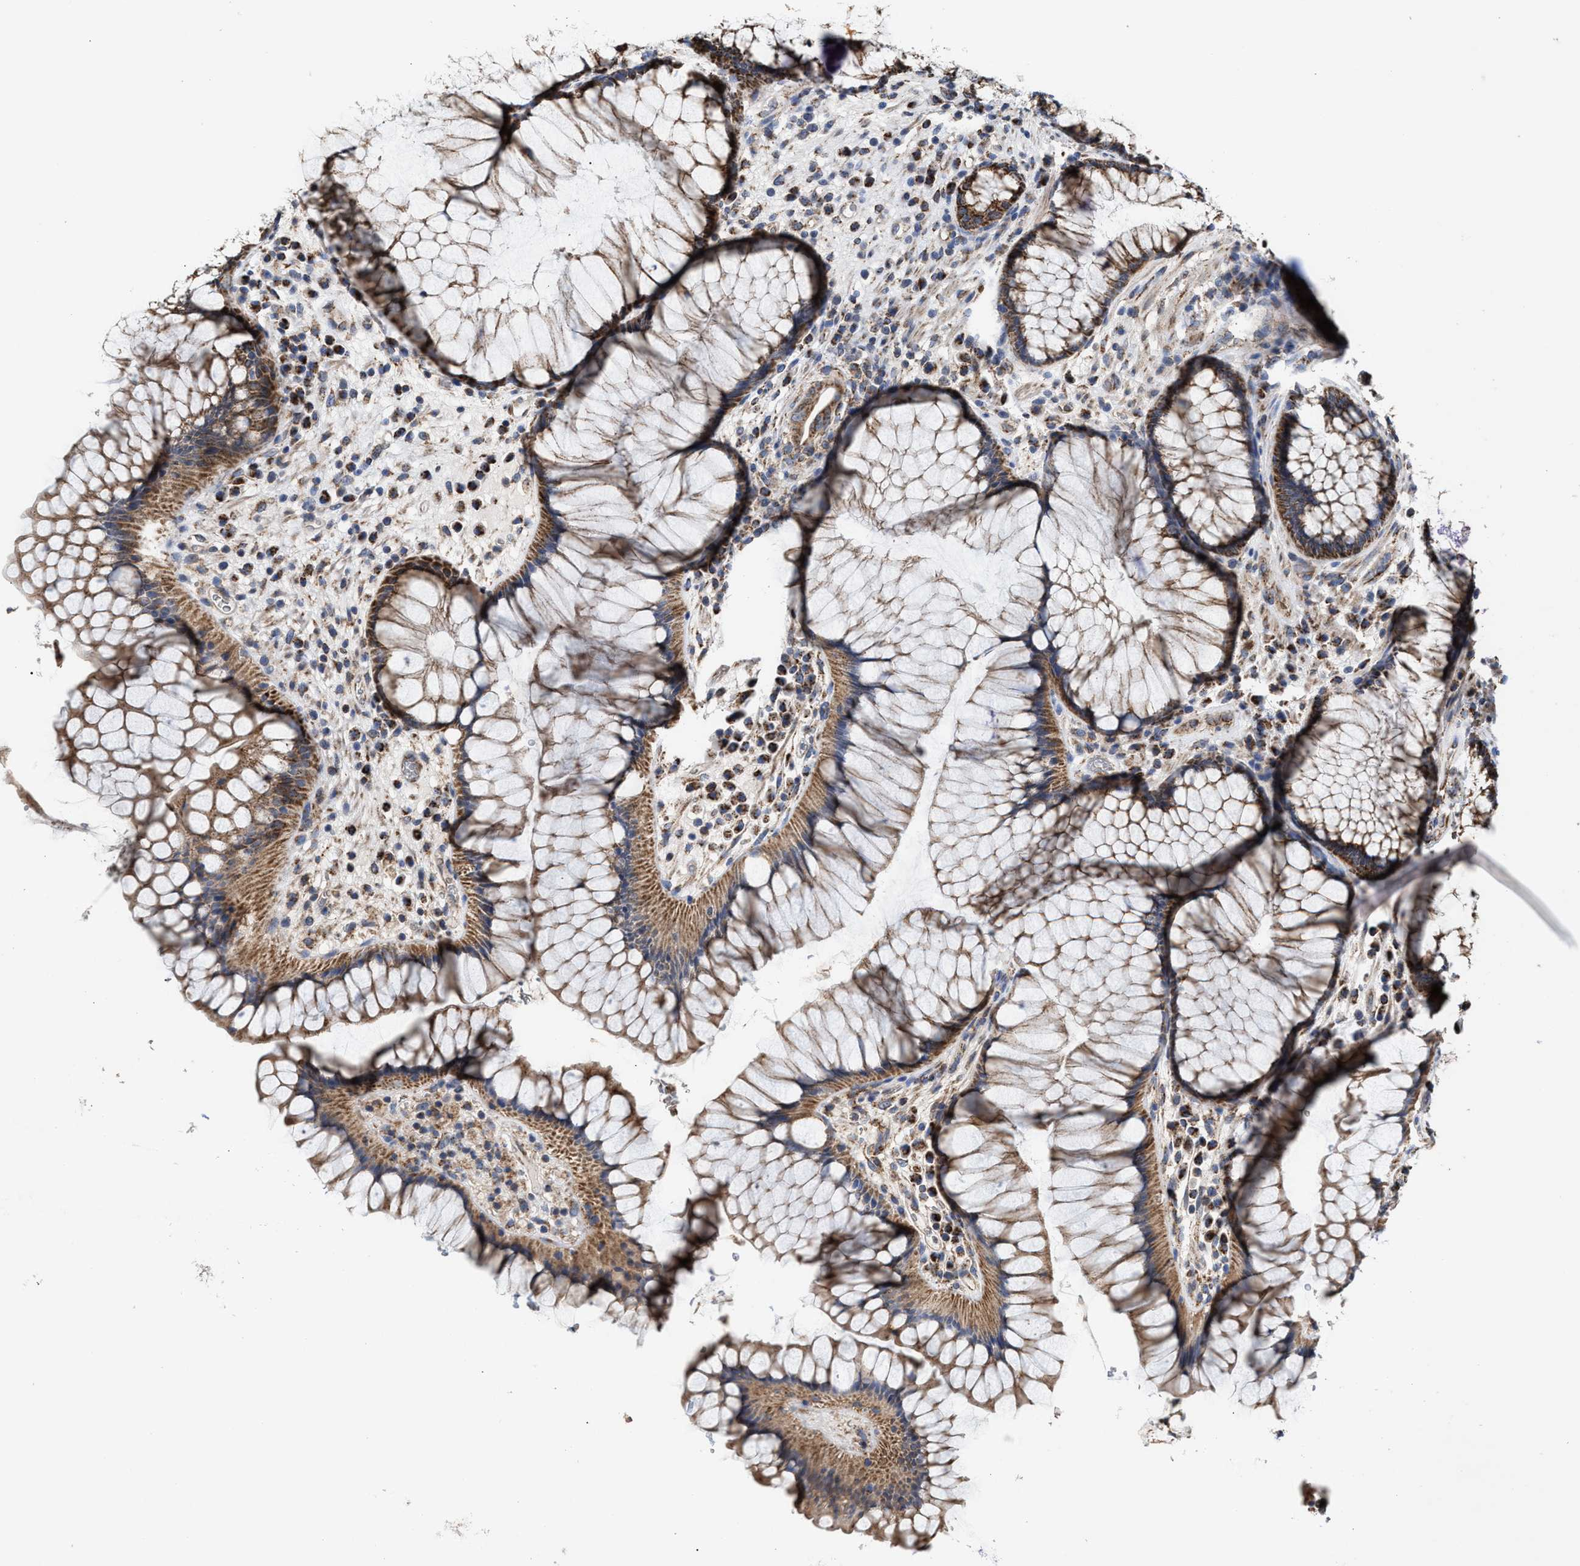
{"staining": {"intensity": "moderate", "quantity": ">75%", "location": "cytoplasmic/membranous"}, "tissue": "rectum", "cell_type": "Glandular cells", "image_type": "normal", "snomed": [{"axis": "morphology", "description": "Normal tissue, NOS"}, {"axis": "topography", "description": "Rectum"}], "caption": "Protein staining of unremarkable rectum demonstrates moderate cytoplasmic/membranous staining in approximately >75% of glandular cells. Nuclei are stained in blue.", "gene": "MECR", "patient": {"sex": "male", "age": 51}}